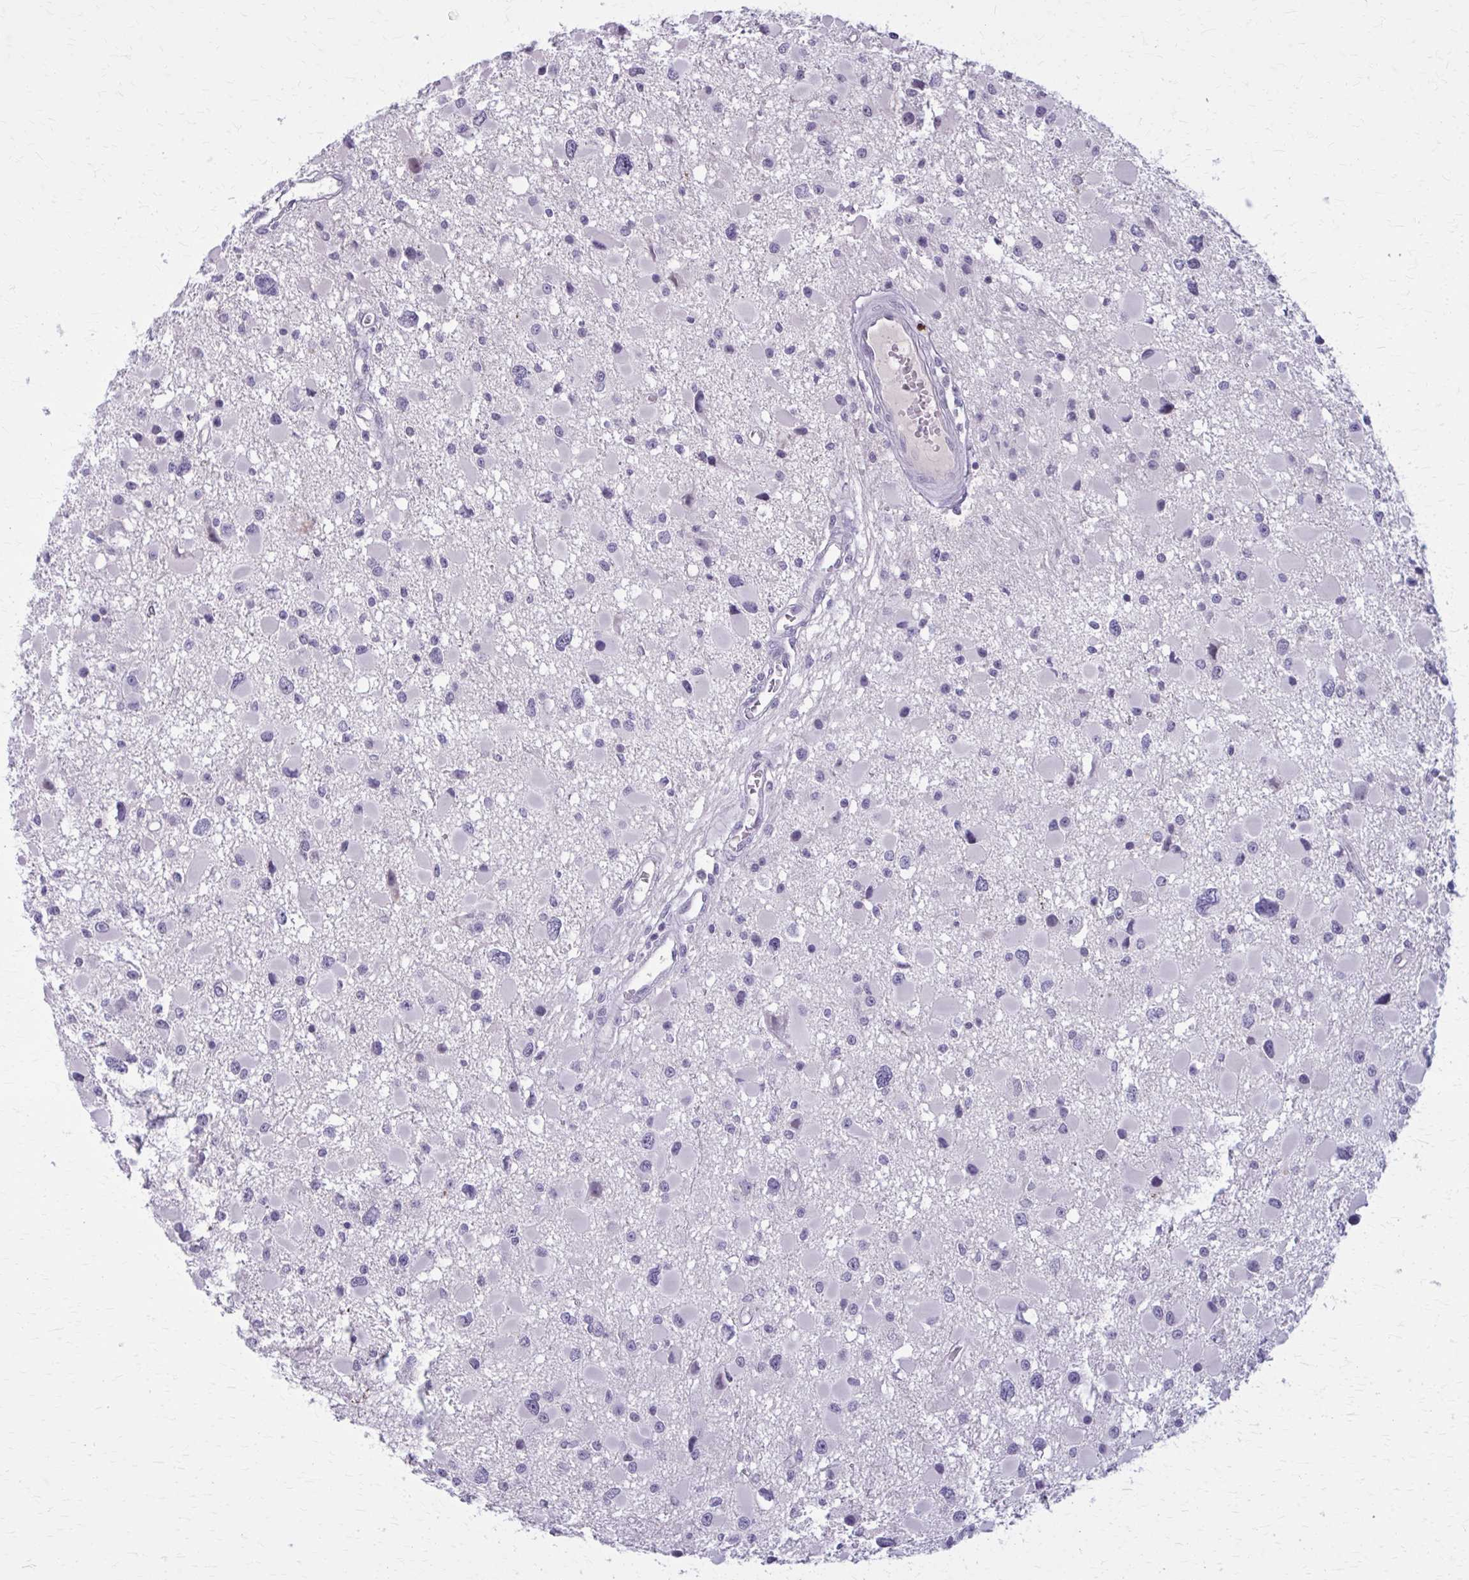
{"staining": {"intensity": "negative", "quantity": "none", "location": "none"}, "tissue": "glioma", "cell_type": "Tumor cells", "image_type": "cancer", "snomed": [{"axis": "morphology", "description": "Glioma, malignant, High grade"}, {"axis": "topography", "description": "Brain"}], "caption": "This is a image of immunohistochemistry (IHC) staining of glioma, which shows no staining in tumor cells.", "gene": "OR4A47", "patient": {"sex": "male", "age": 54}}